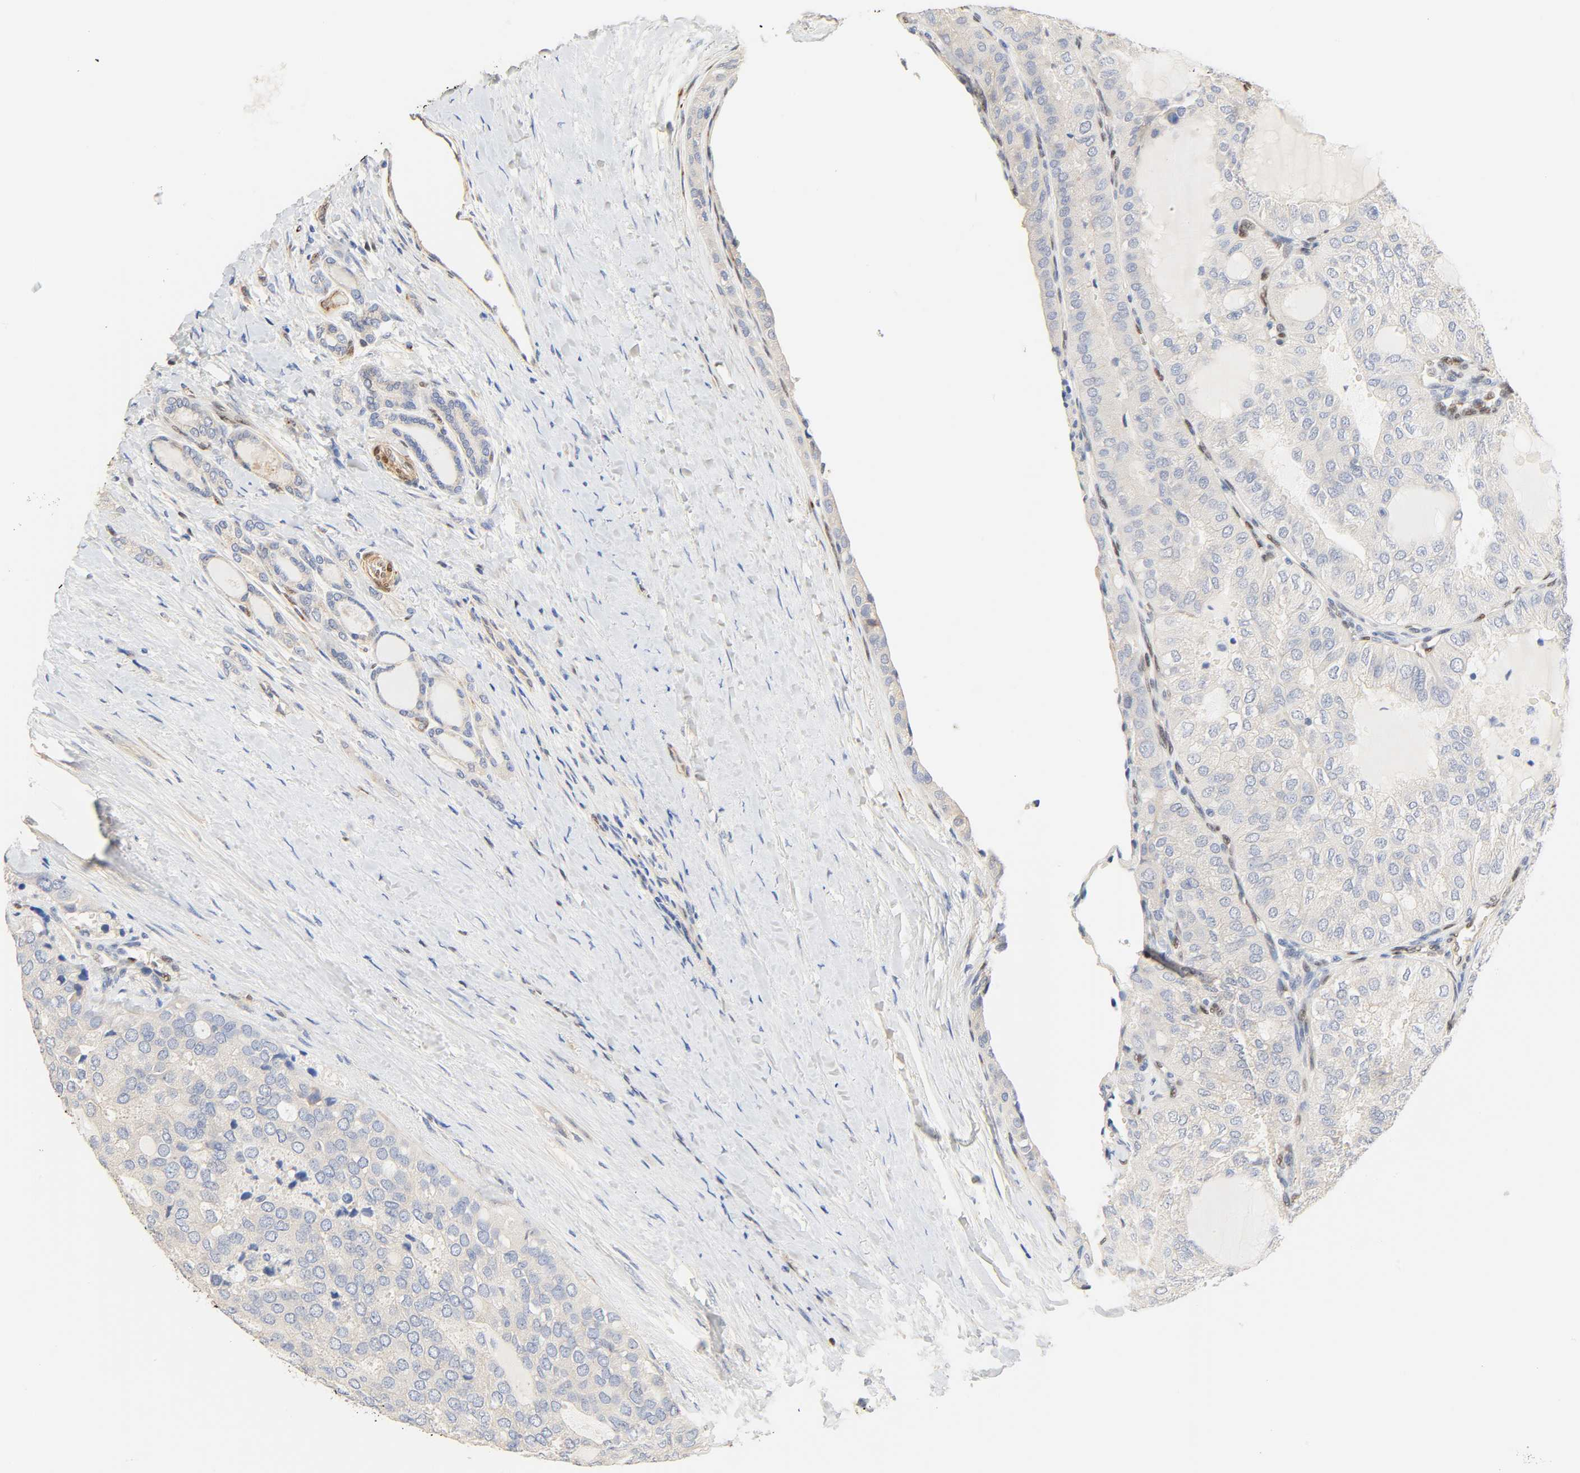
{"staining": {"intensity": "negative", "quantity": "none", "location": "none"}, "tissue": "thyroid cancer", "cell_type": "Tumor cells", "image_type": "cancer", "snomed": [{"axis": "morphology", "description": "Follicular adenoma carcinoma, NOS"}, {"axis": "topography", "description": "Thyroid gland"}], "caption": "DAB (3,3'-diaminobenzidine) immunohistochemical staining of human thyroid cancer exhibits no significant expression in tumor cells. Nuclei are stained in blue.", "gene": "BORCS8-MEF2B", "patient": {"sex": "male", "age": 75}}